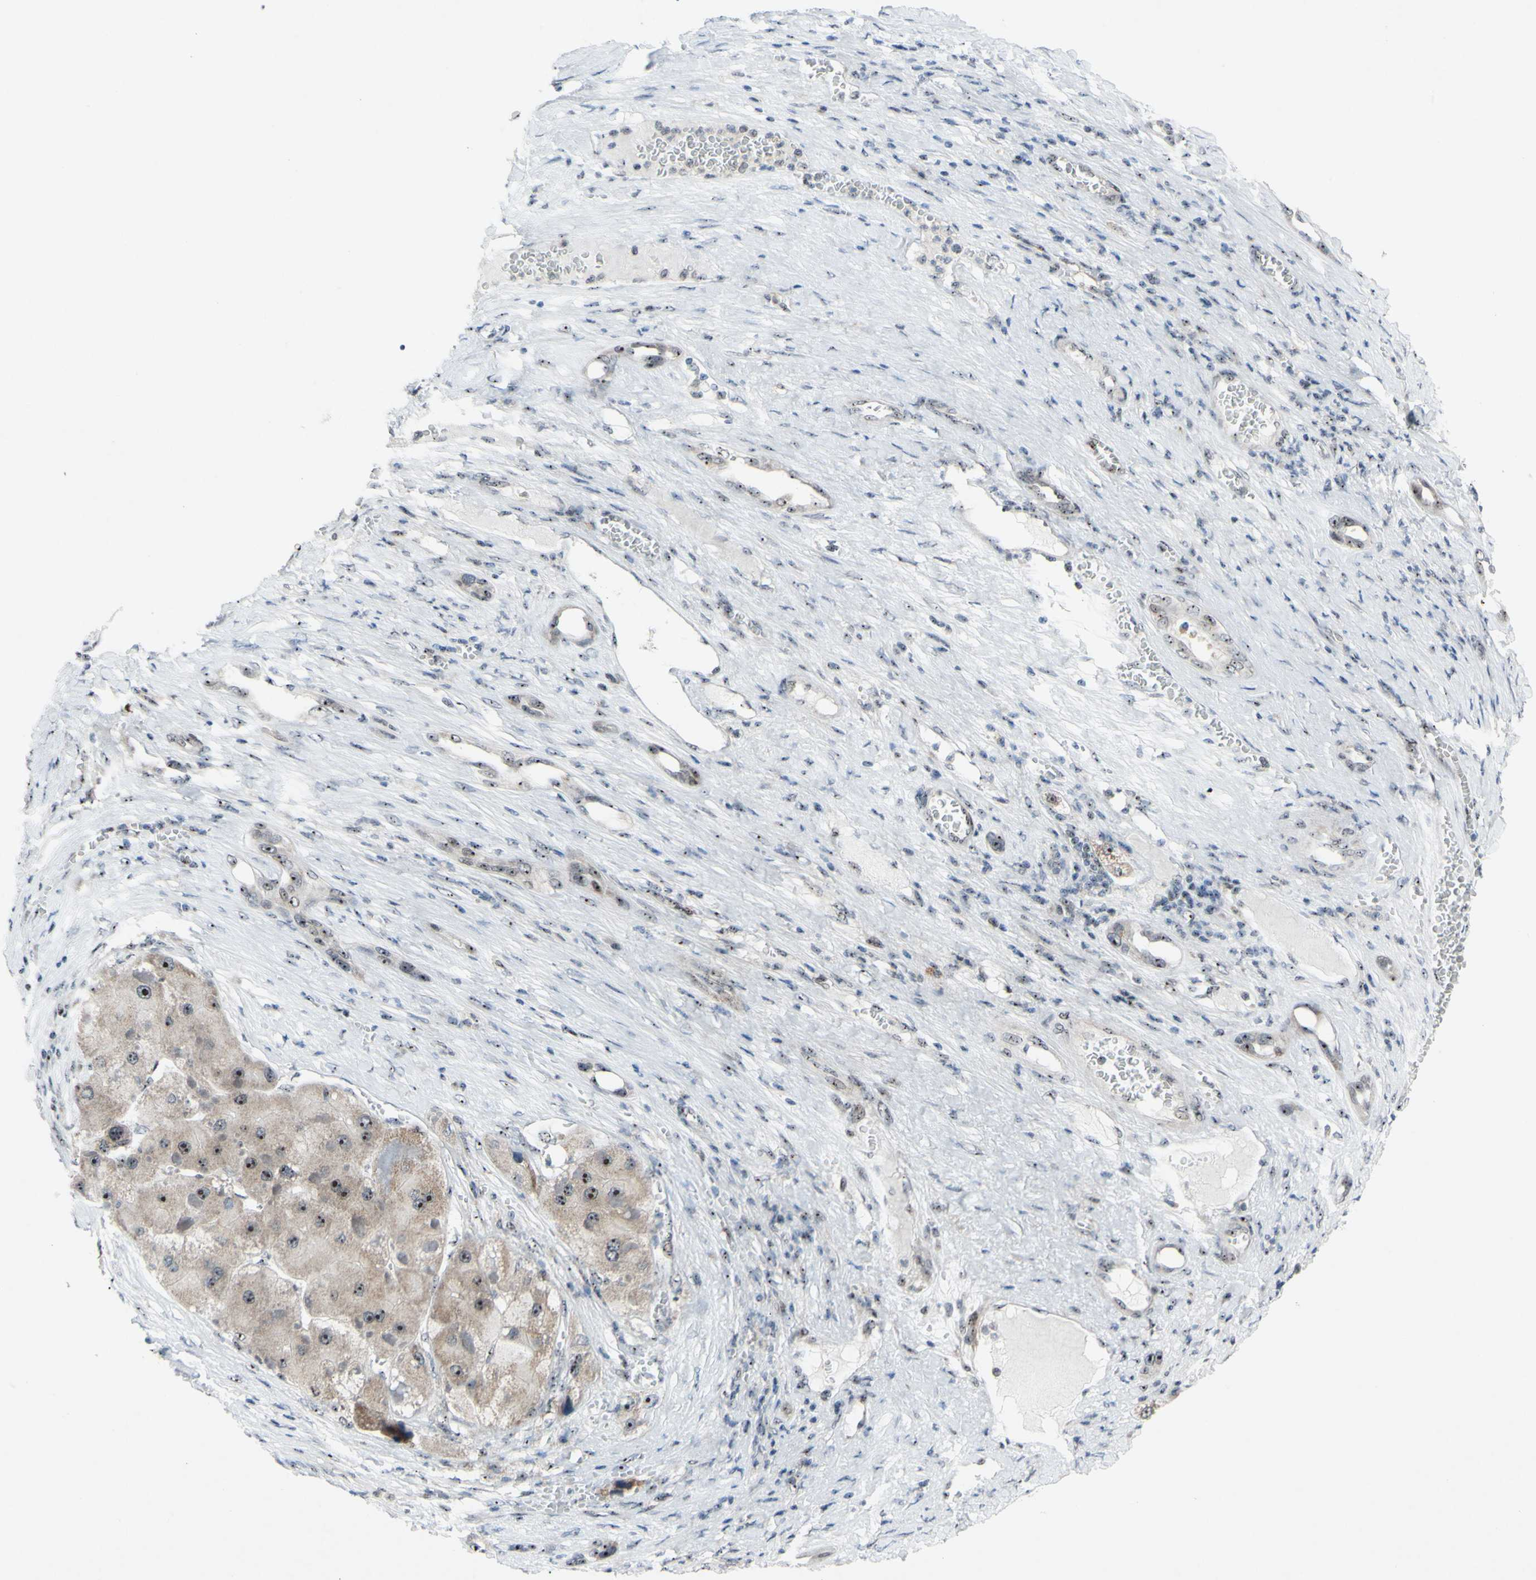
{"staining": {"intensity": "weak", "quantity": ">75%", "location": "cytoplasmic/membranous,nuclear"}, "tissue": "liver cancer", "cell_type": "Tumor cells", "image_type": "cancer", "snomed": [{"axis": "morphology", "description": "Carcinoma, Hepatocellular, NOS"}, {"axis": "topography", "description": "Liver"}], "caption": "Immunohistochemistry image of human liver hepatocellular carcinoma stained for a protein (brown), which reveals low levels of weak cytoplasmic/membranous and nuclear positivity in about >75% of tumor cells.", "gene": "POLR1A", "patient": {"sex": "female", "age": 73}}